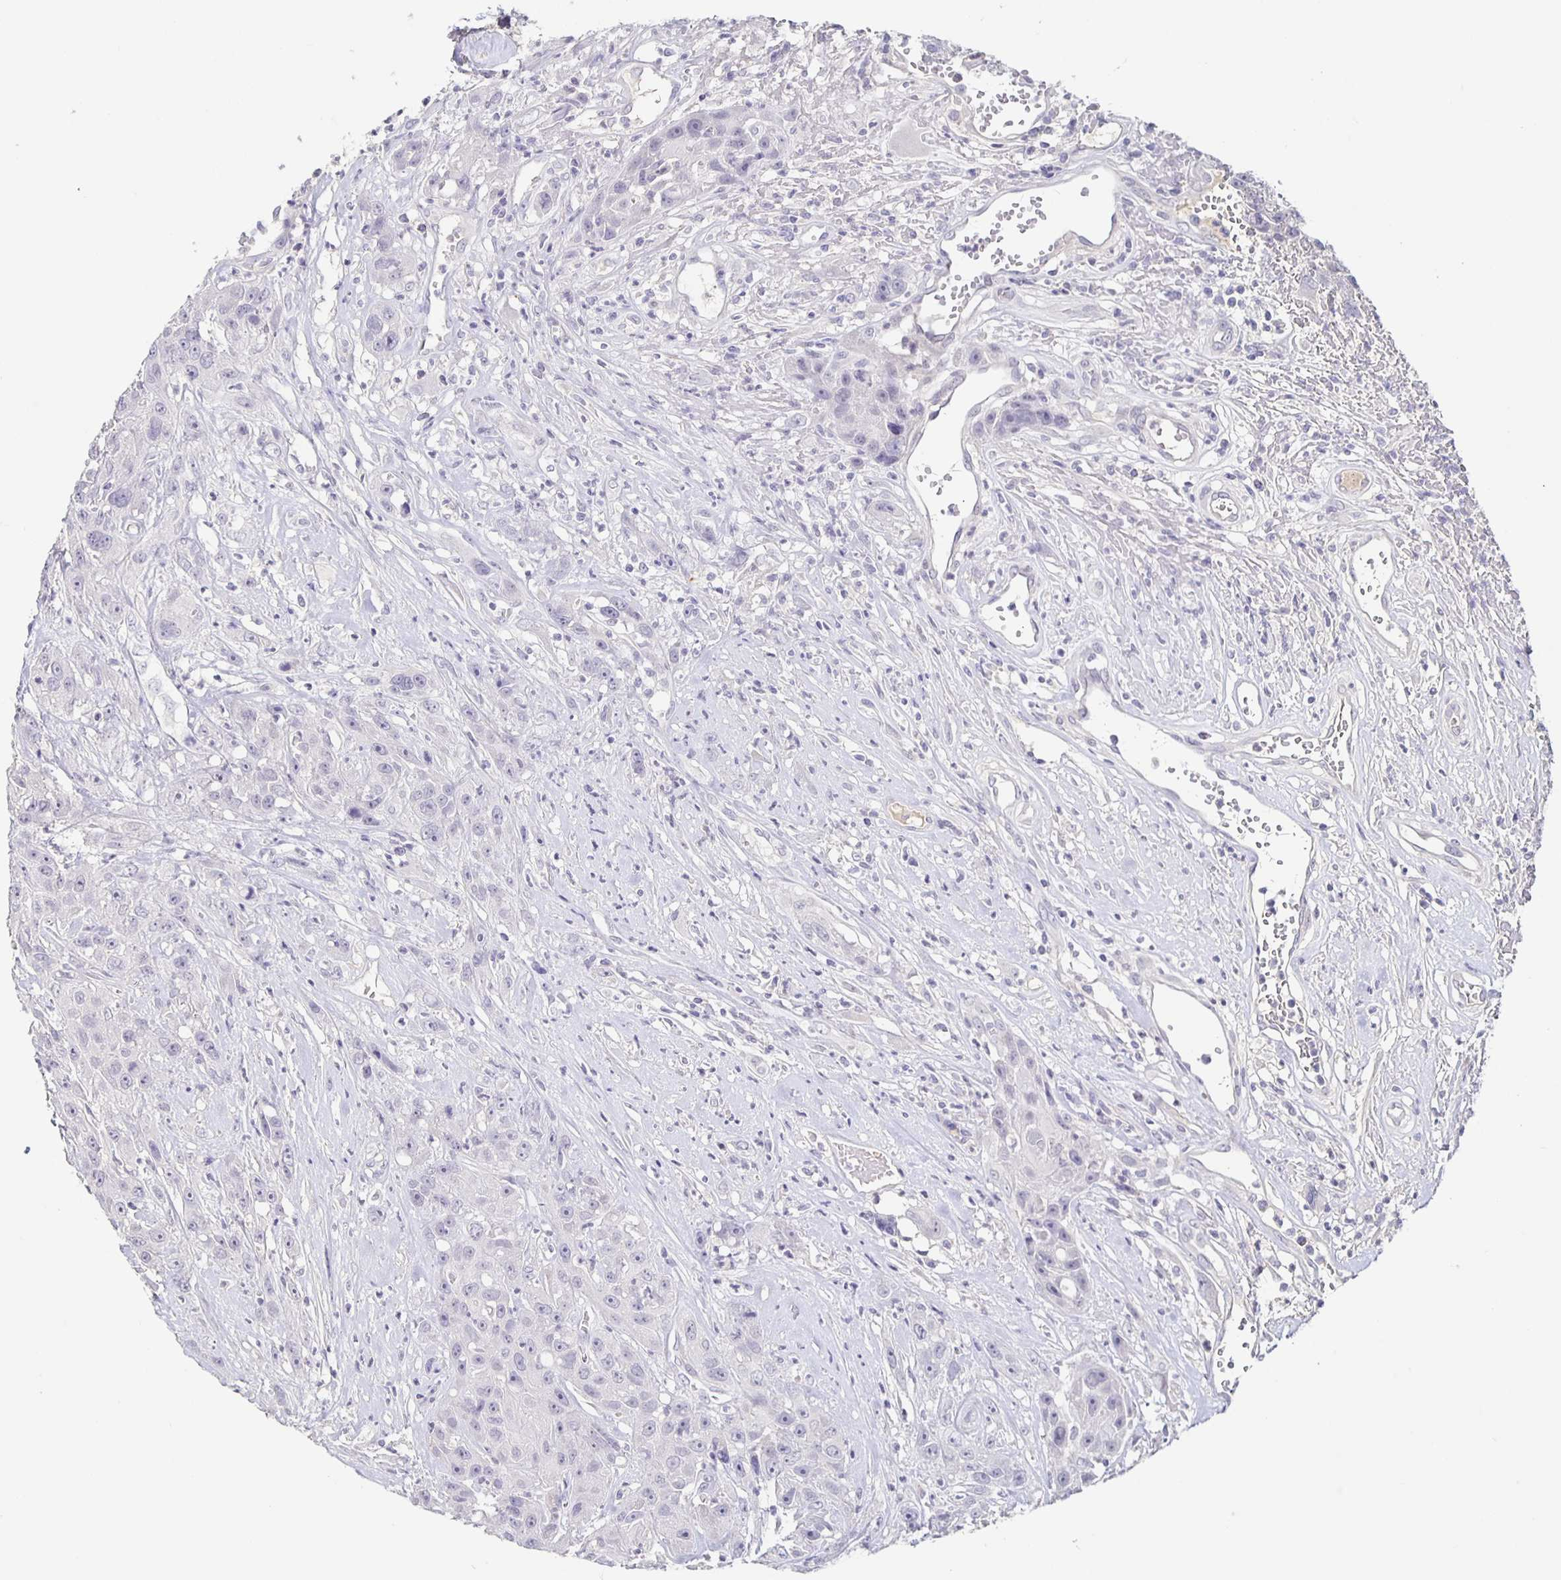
{"staining": {"intensity": "negative", "quantity": "none", "location": "none"}, "tissue": "head and neck cancer", "cell_type": "Tumor cells", "image_type": "cancer", "snomed": [{"axis": "morphology", "description": "Squamous cell carcinoma, NOS"}, {"axis": "topography", "description": "Head-Neck"}], "caption": "A high-resolution photomicrograph shows immunohistochemistry staining of head and neck cancer, which demonstrates no significant staining in tumor cells.", "gene": "INSL5", "patient": {"sex": "male", "age": 57}}